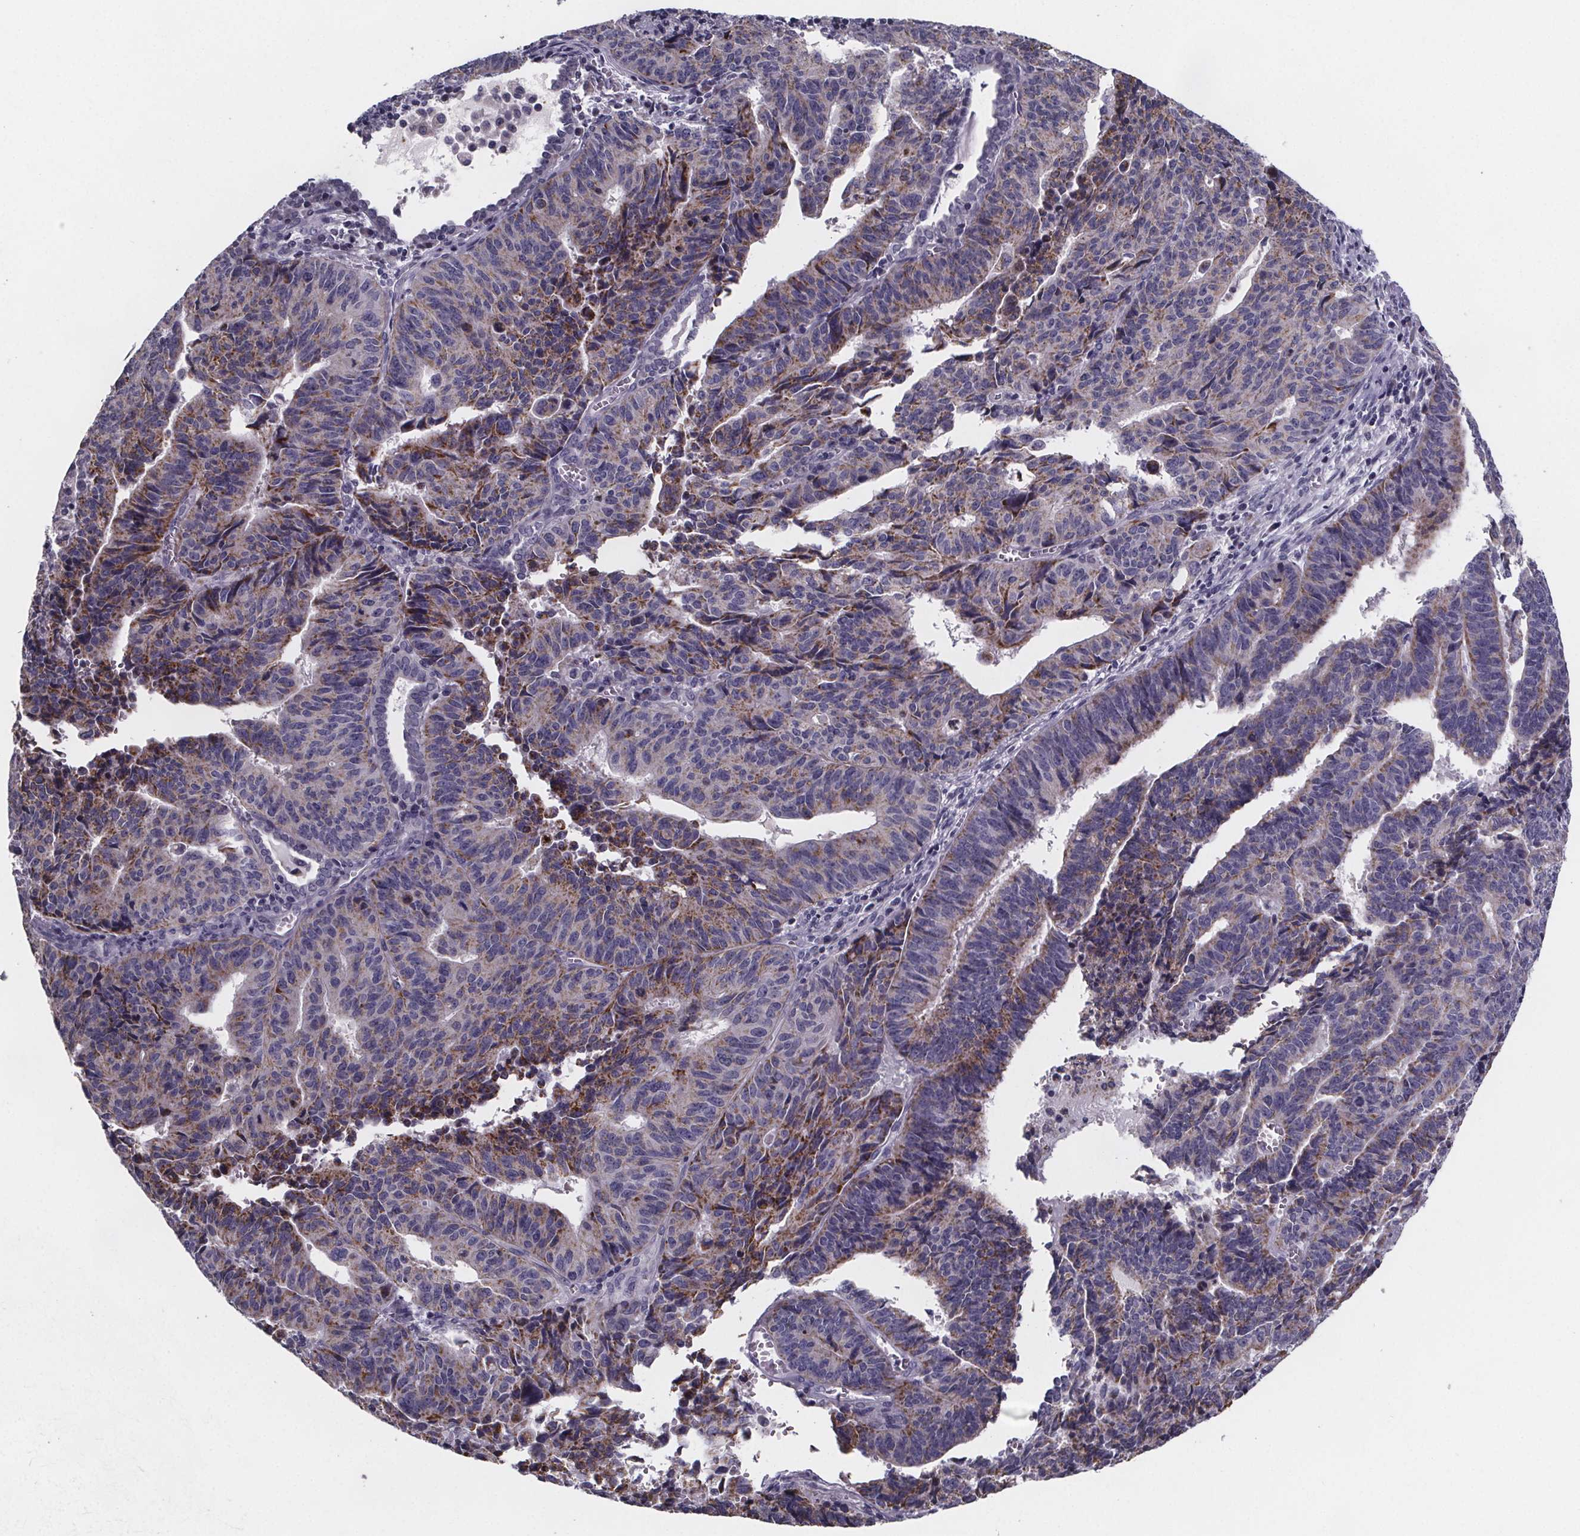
{"staining": {"intensity": "moderate", "quantity": "<25%", "location": "cytoplasmic/membranous"}, "tissue": "endometrial cancer", "cell_type": "Tumor cells", "image_type": "cancer", "snomed": [{"axis": "morphology", "description": "Adenocarcinoma, NOS"}, {"axis": "topography", "description": "Endometrium"}], "caption": "Protein expression by immunohistochemistry exhibits moderate cytoplasmic/membranous expression in about <25% of tumor cells in adenocarcinoma (endometrial).", "gene": "PAH", "patient": {"sex": "female", "age": 65}}